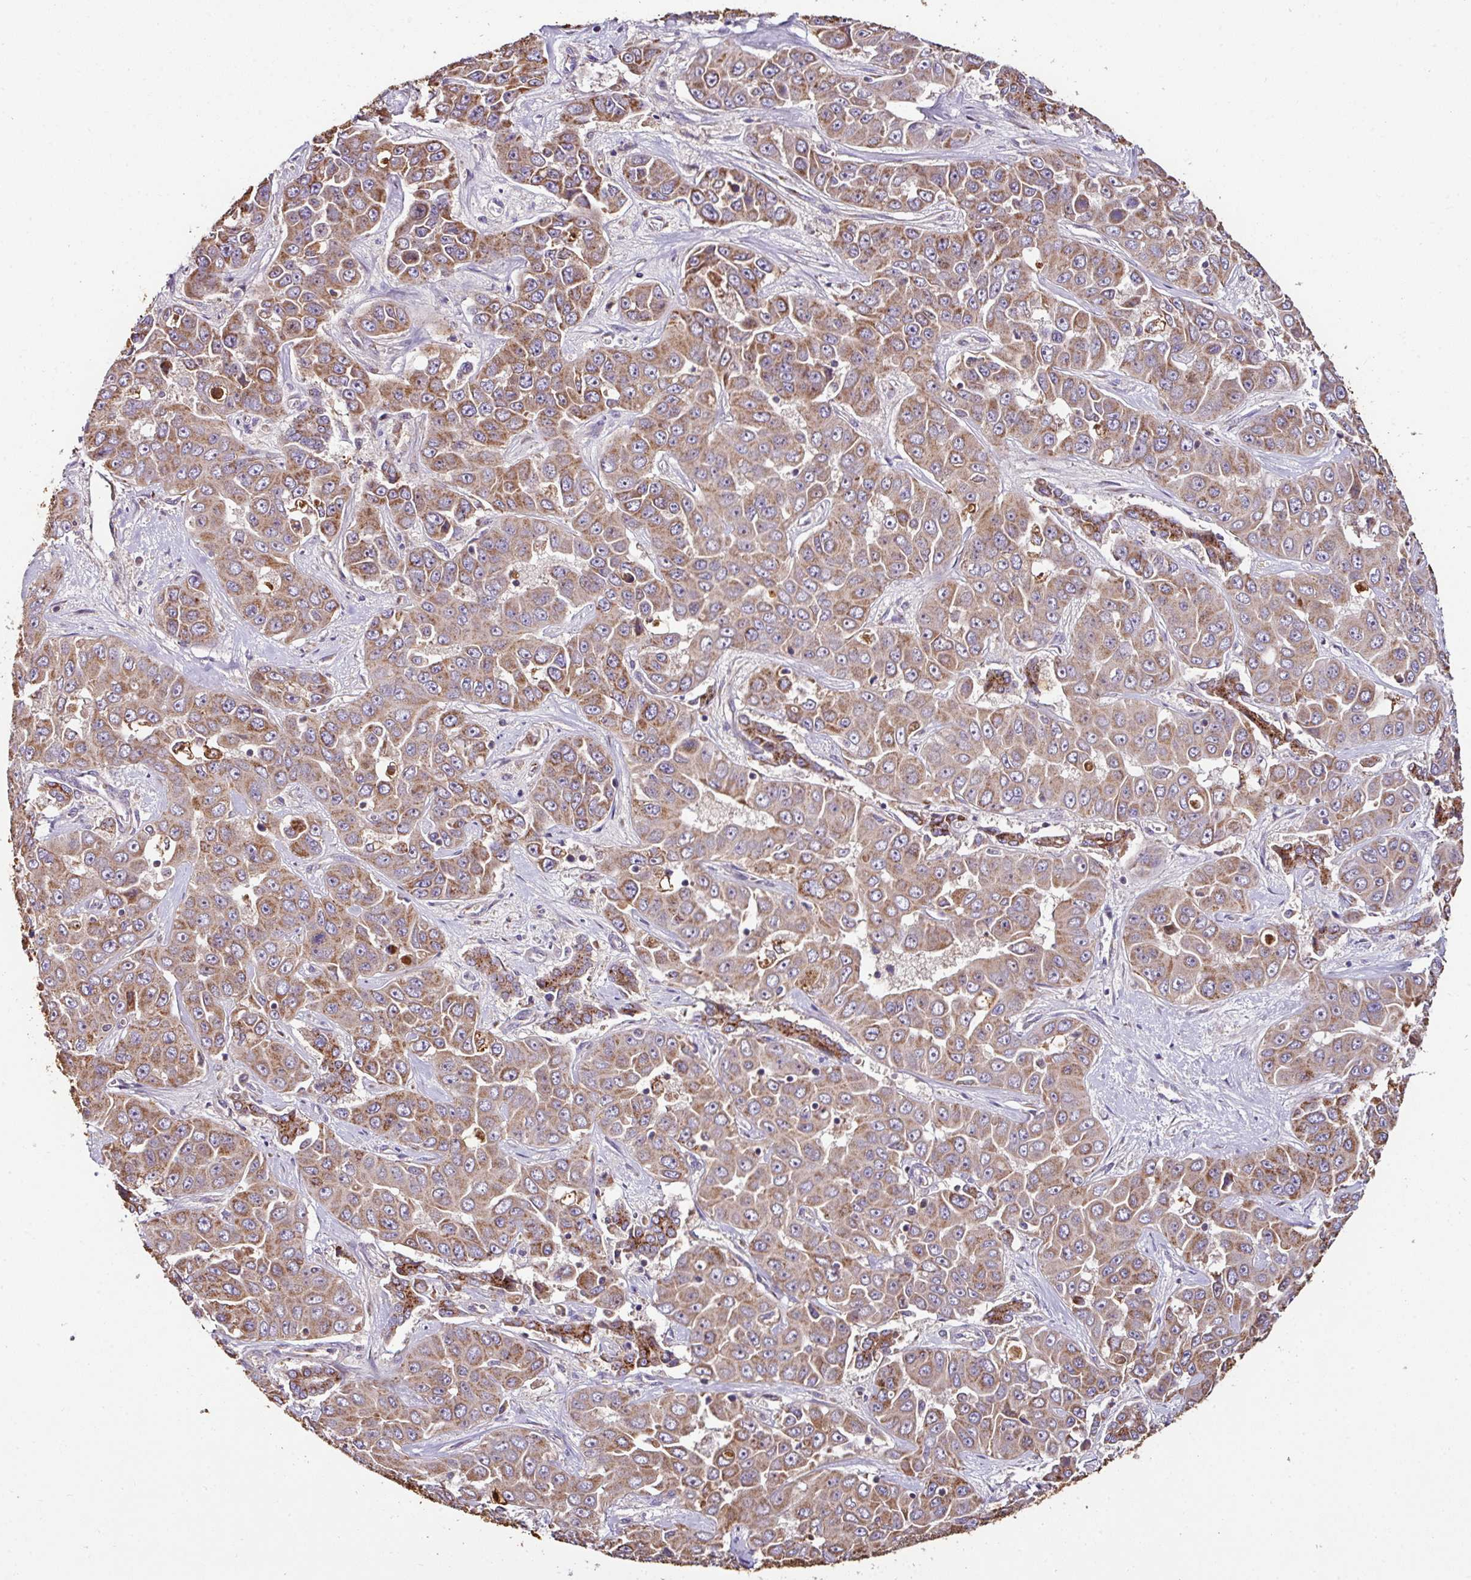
{"staining": {"intensity": "moderate", "quantity": ">75%", "location": "cytoplasmic/membranous"}, "tissue": "liver cancer", "cell_type": "Tumor cells", "image_type": "cancer", "snomed": [{"axis": "morphology", "description": "Cholangiocarcinoma"}, {"axis": "topography", "description": "Liver"}], "caption": "DAB immunohistochemical staining of liver cancer (cholangiocarcinoma) displays moderate cytoplasmic/membranous protein positivity in approximately >75% of tumor cells.", "gene": "CPD", "patient": {"sex": "female", "age": 52}}